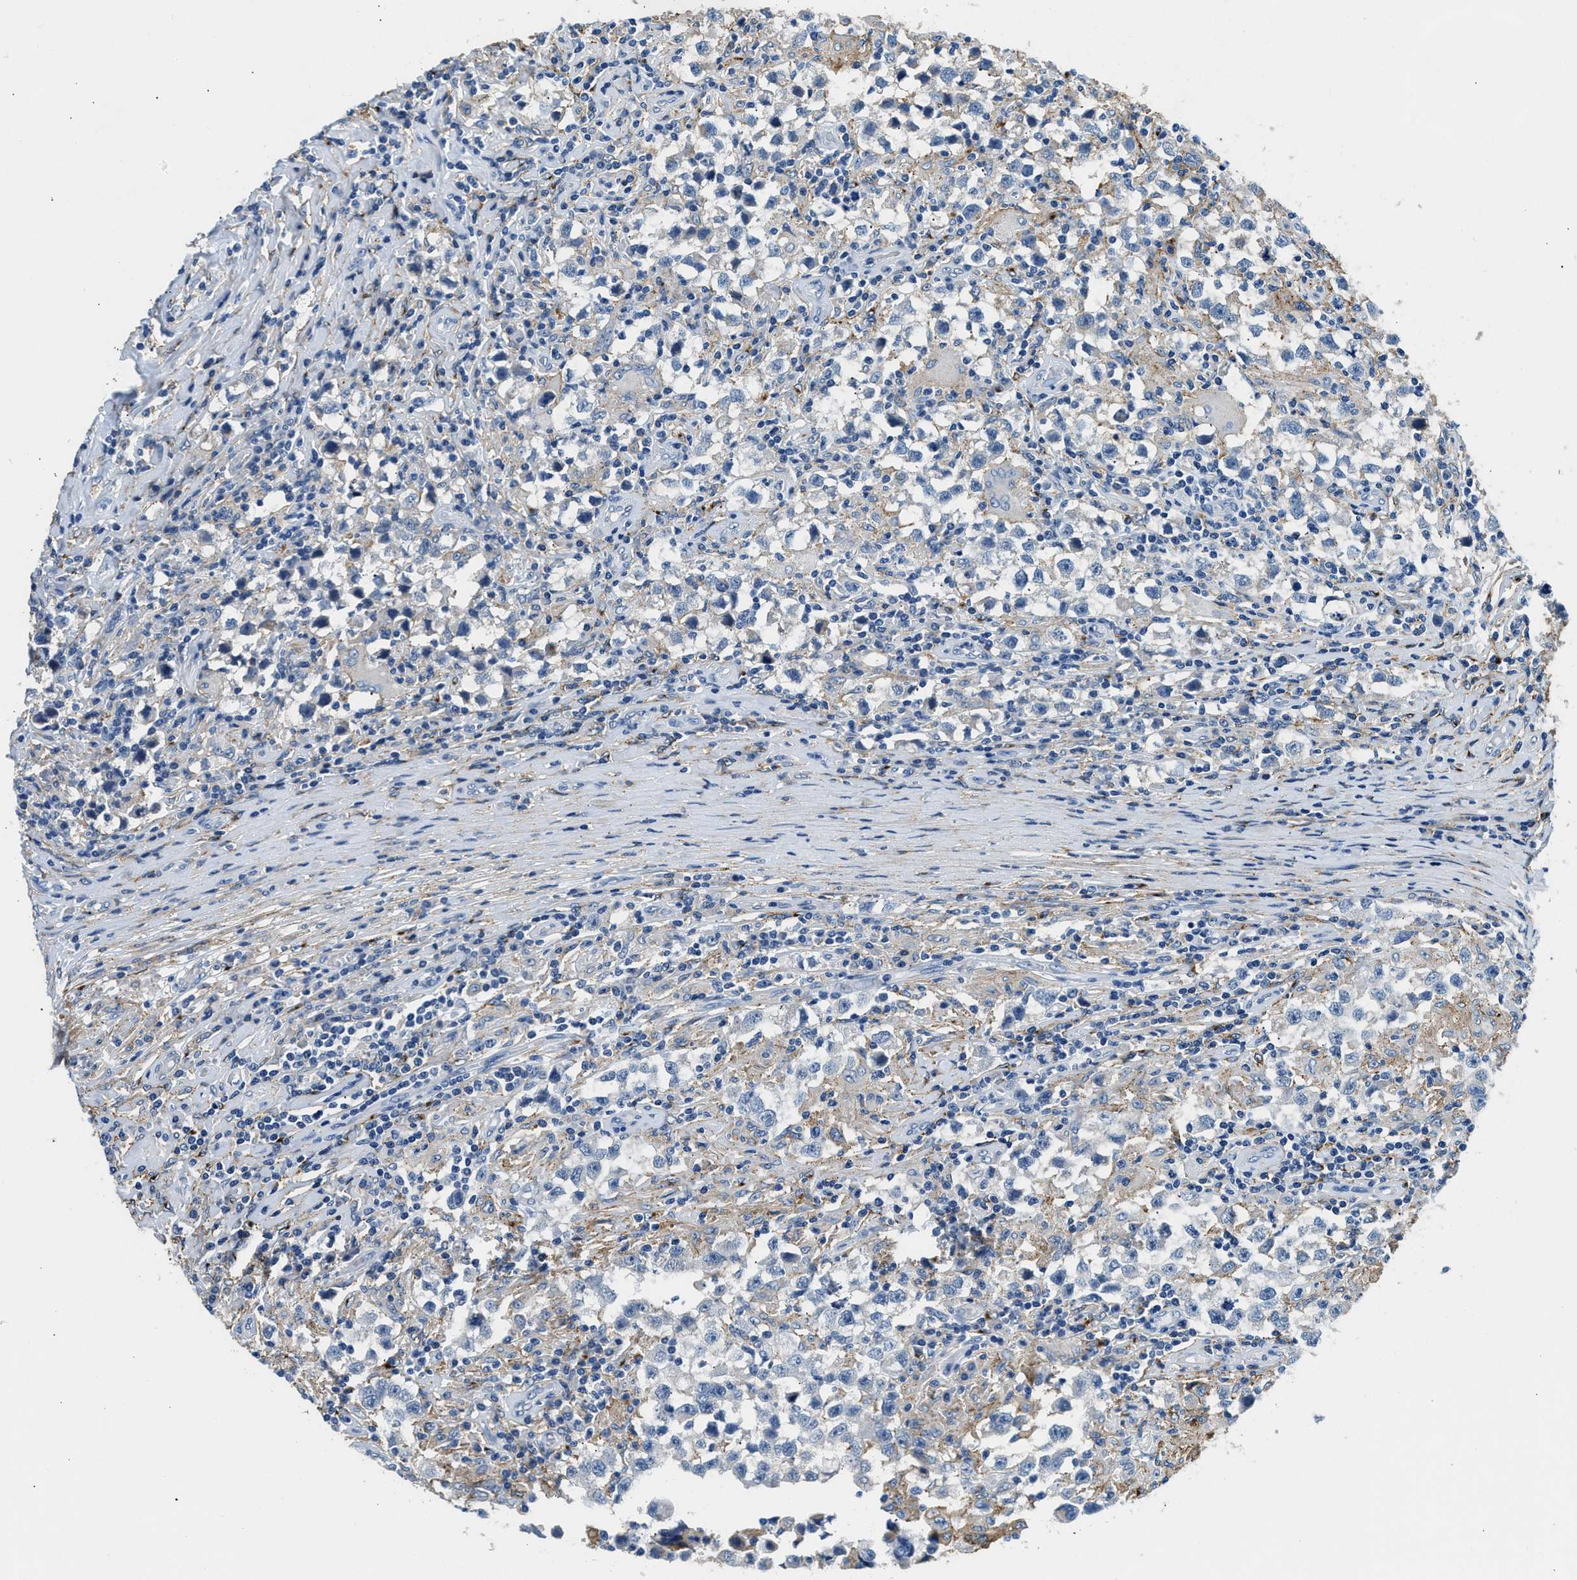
{"staining": {"intensity": "negative", "quantity": "none", "location": "none"}, "tissue": "testis cancer", "cell_type": "Tumor cells", "image_type": "cancer", "snomed": [{"axis": "morphology", "description": "Carcinoma, Embryonal, NOS"}, {"axis": "topography", "description": "Testis"}], "caption": "An image of human testis cancer (embryonal carcinoma) is negative for staining in tumor cells.", "gene": "LRP1", "patient": {"sex": "male", "age": 21}}